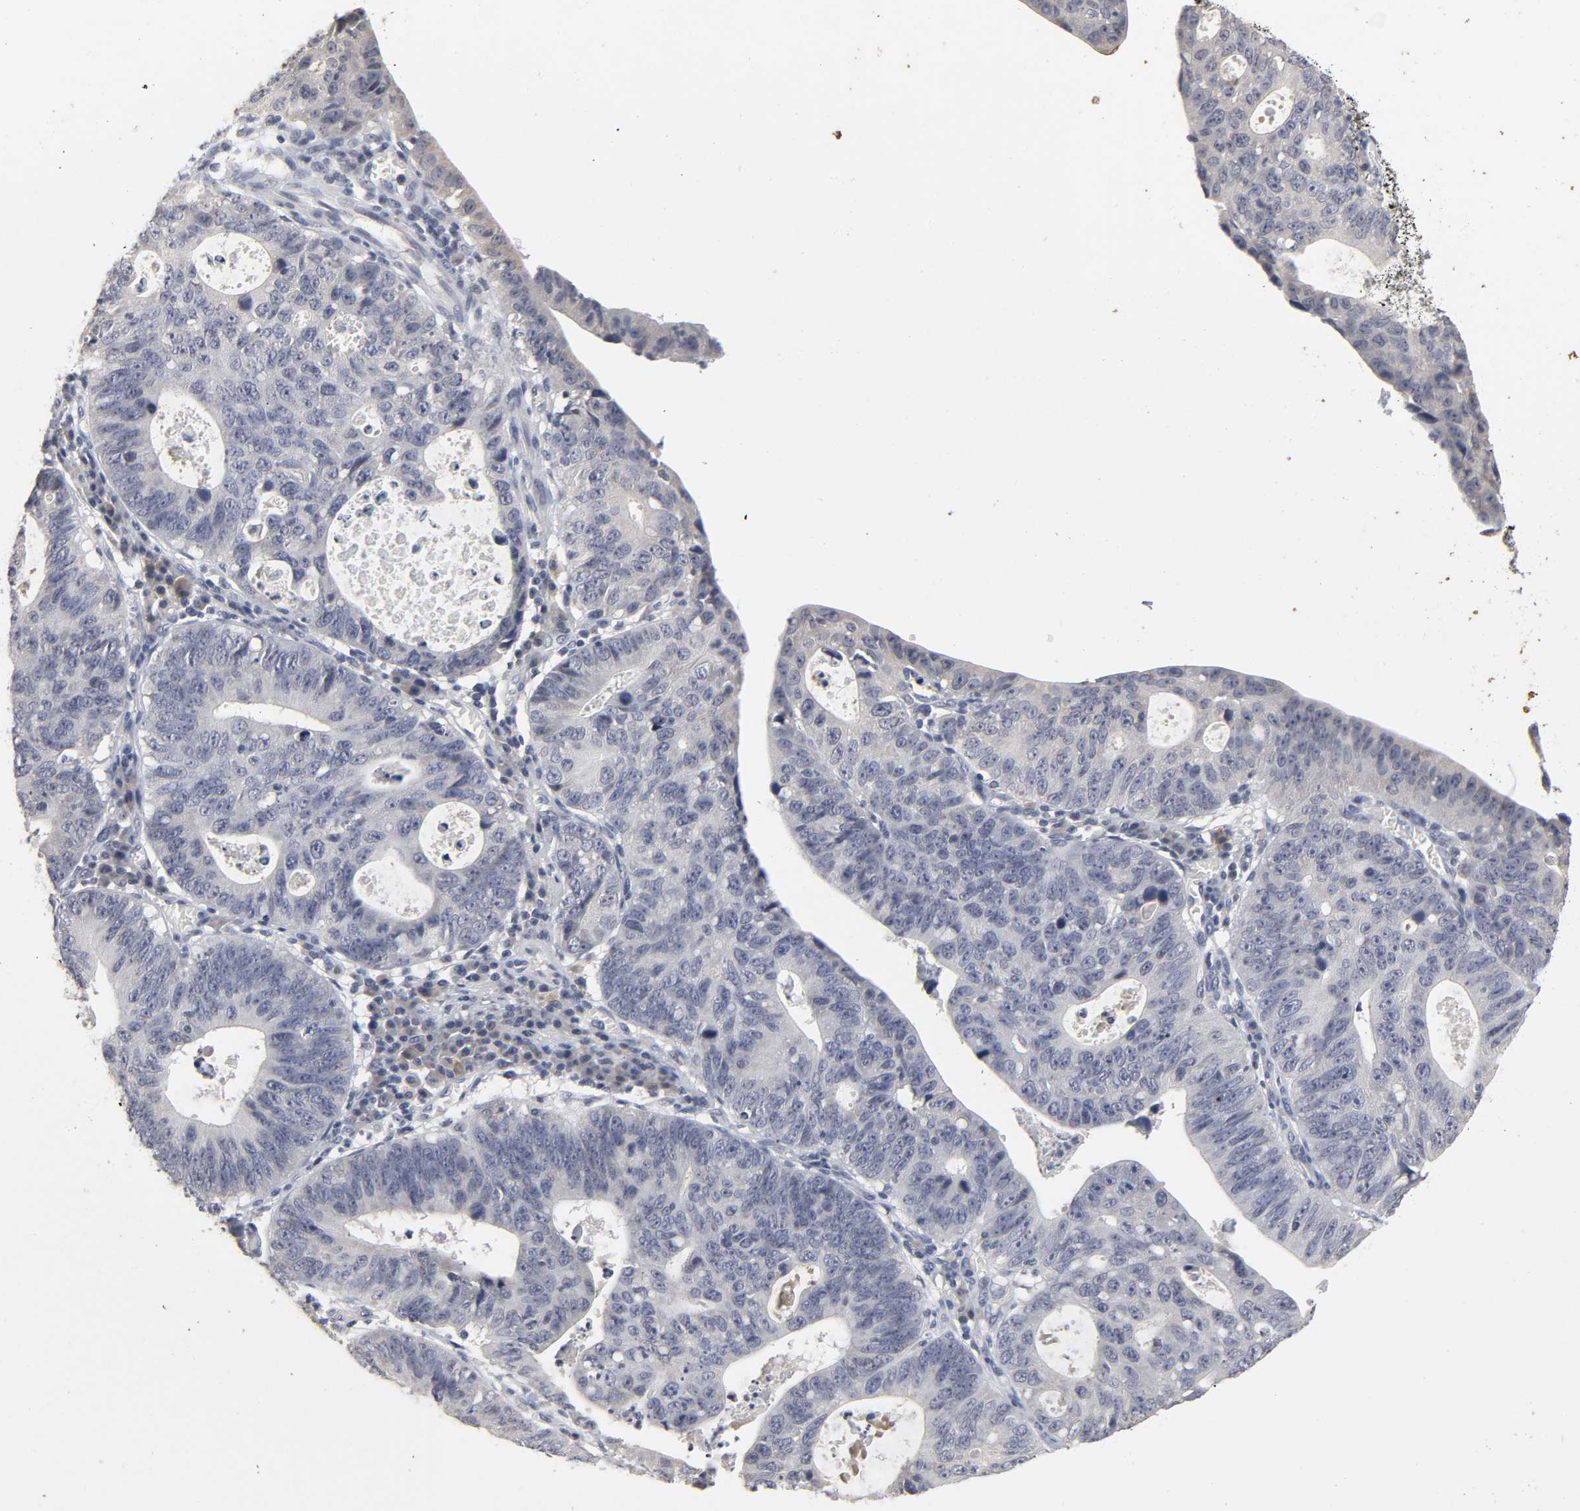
{"staining": {"intensity": "negative", "quantity": "none", "location": "none"}, "tissue": "stomach cancer", "cell_type": "Tumor cells", "image_type": "cancer", "snomed": [{"axis": "morphology", "description": "Adenocarcinoma, NOS"}, {"axis": "topography", "description": "Stomach"}], "caption": "Tumor cells are negative for brown protein staining in stomach cancer (adenocarcinoma).", "gene": "TCAP", "patient": {"sex": "male", "age": 59}}